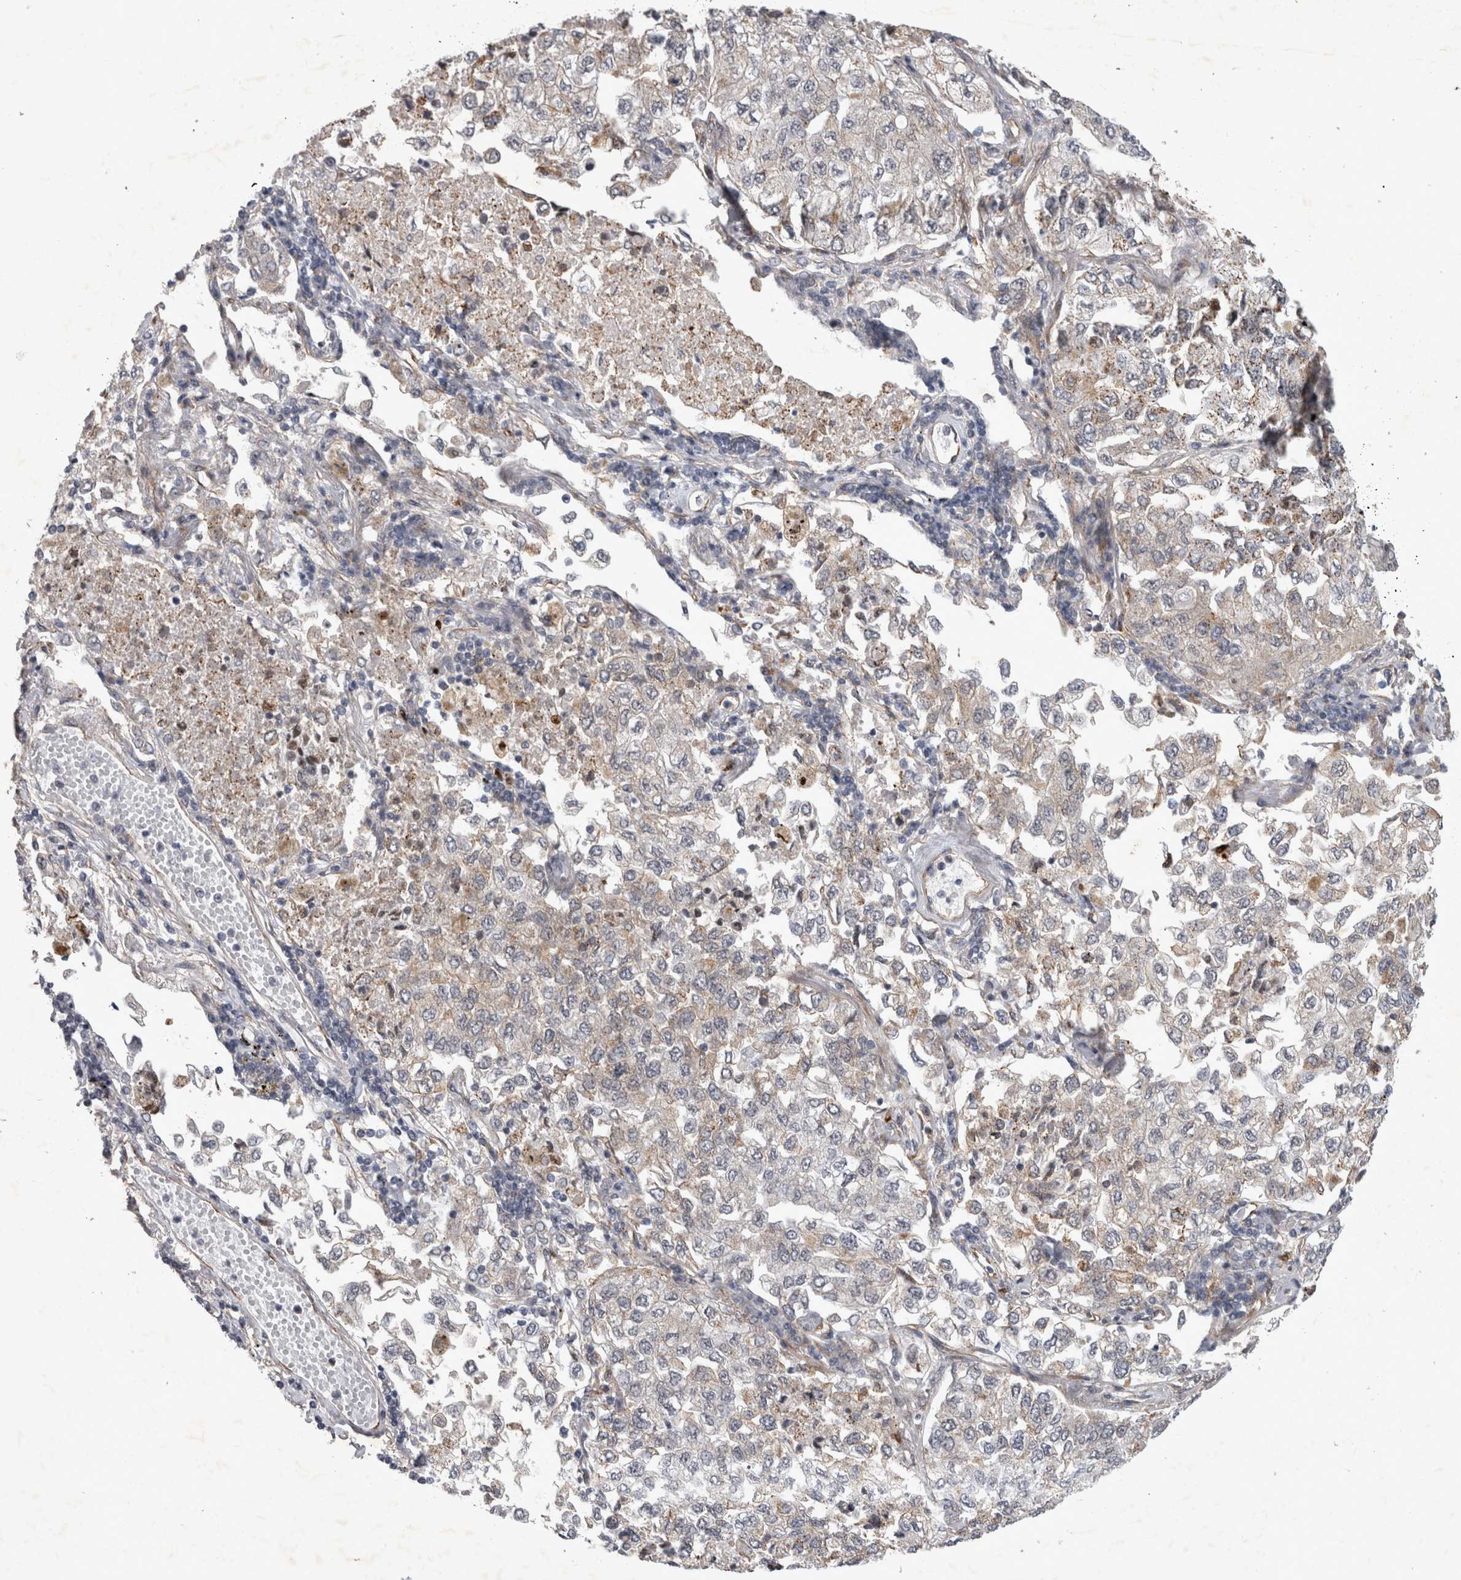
{"staining": {"intensity": "negative", "quantity": "none", "location": "none"}, "tissue": "lung cancer", "cell_type": "Tumor cells", "image_type": "cancer", "snomed": [{"axis": "morphology", "description": "Adenocarcinoma, NOS"}, {"axis": "topography", "description": "Lung"}], "caption": "There is no significant expression in tumor cells of lung adenocarcinoma. (DAB (3,3'-diaminobenzidine) immunohistochemistry visualized using brightfield microscopy, high magnification).", "gene": "PARP11", "patient": {"sex": "male", "age": 63}}